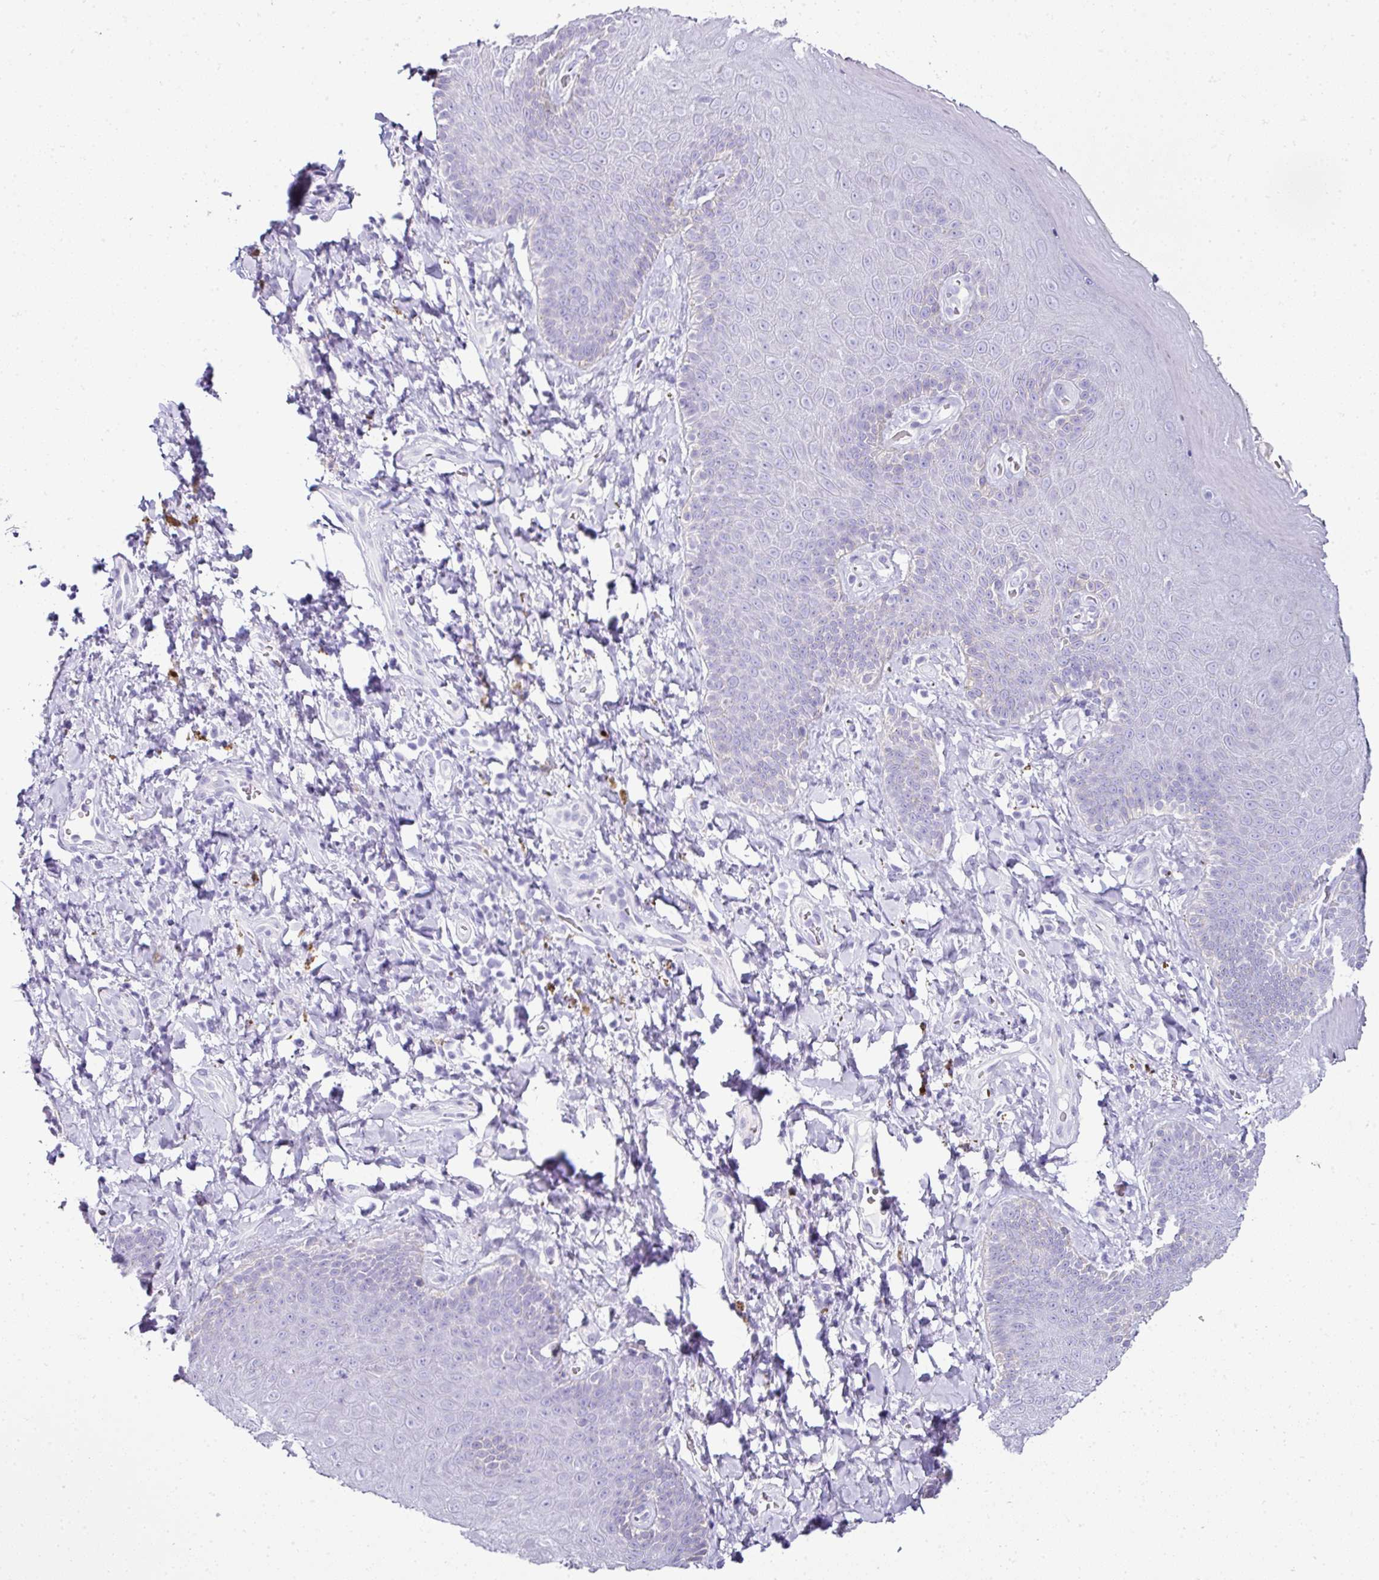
{"staining": {"intensity": "negative", "quantity": "none", "location": "none"}, "tissue": "skin", "cell_type": "Epidermal cells", "image_type": "normal", "snomed": [{"axis": "morphology", "description": "Normal tissue, NOS"}, {"axis": "topography", "description": "Anal"}, {"axis": "topography", "description": "Peripheral nerve tissue"}], "caption": "This is an immunohistochemistry histopathology image of normal human skin. There is no expression in epidermal cells.", "gene": "NAPSA", "patient": {"sex": "male", "age": 53}}